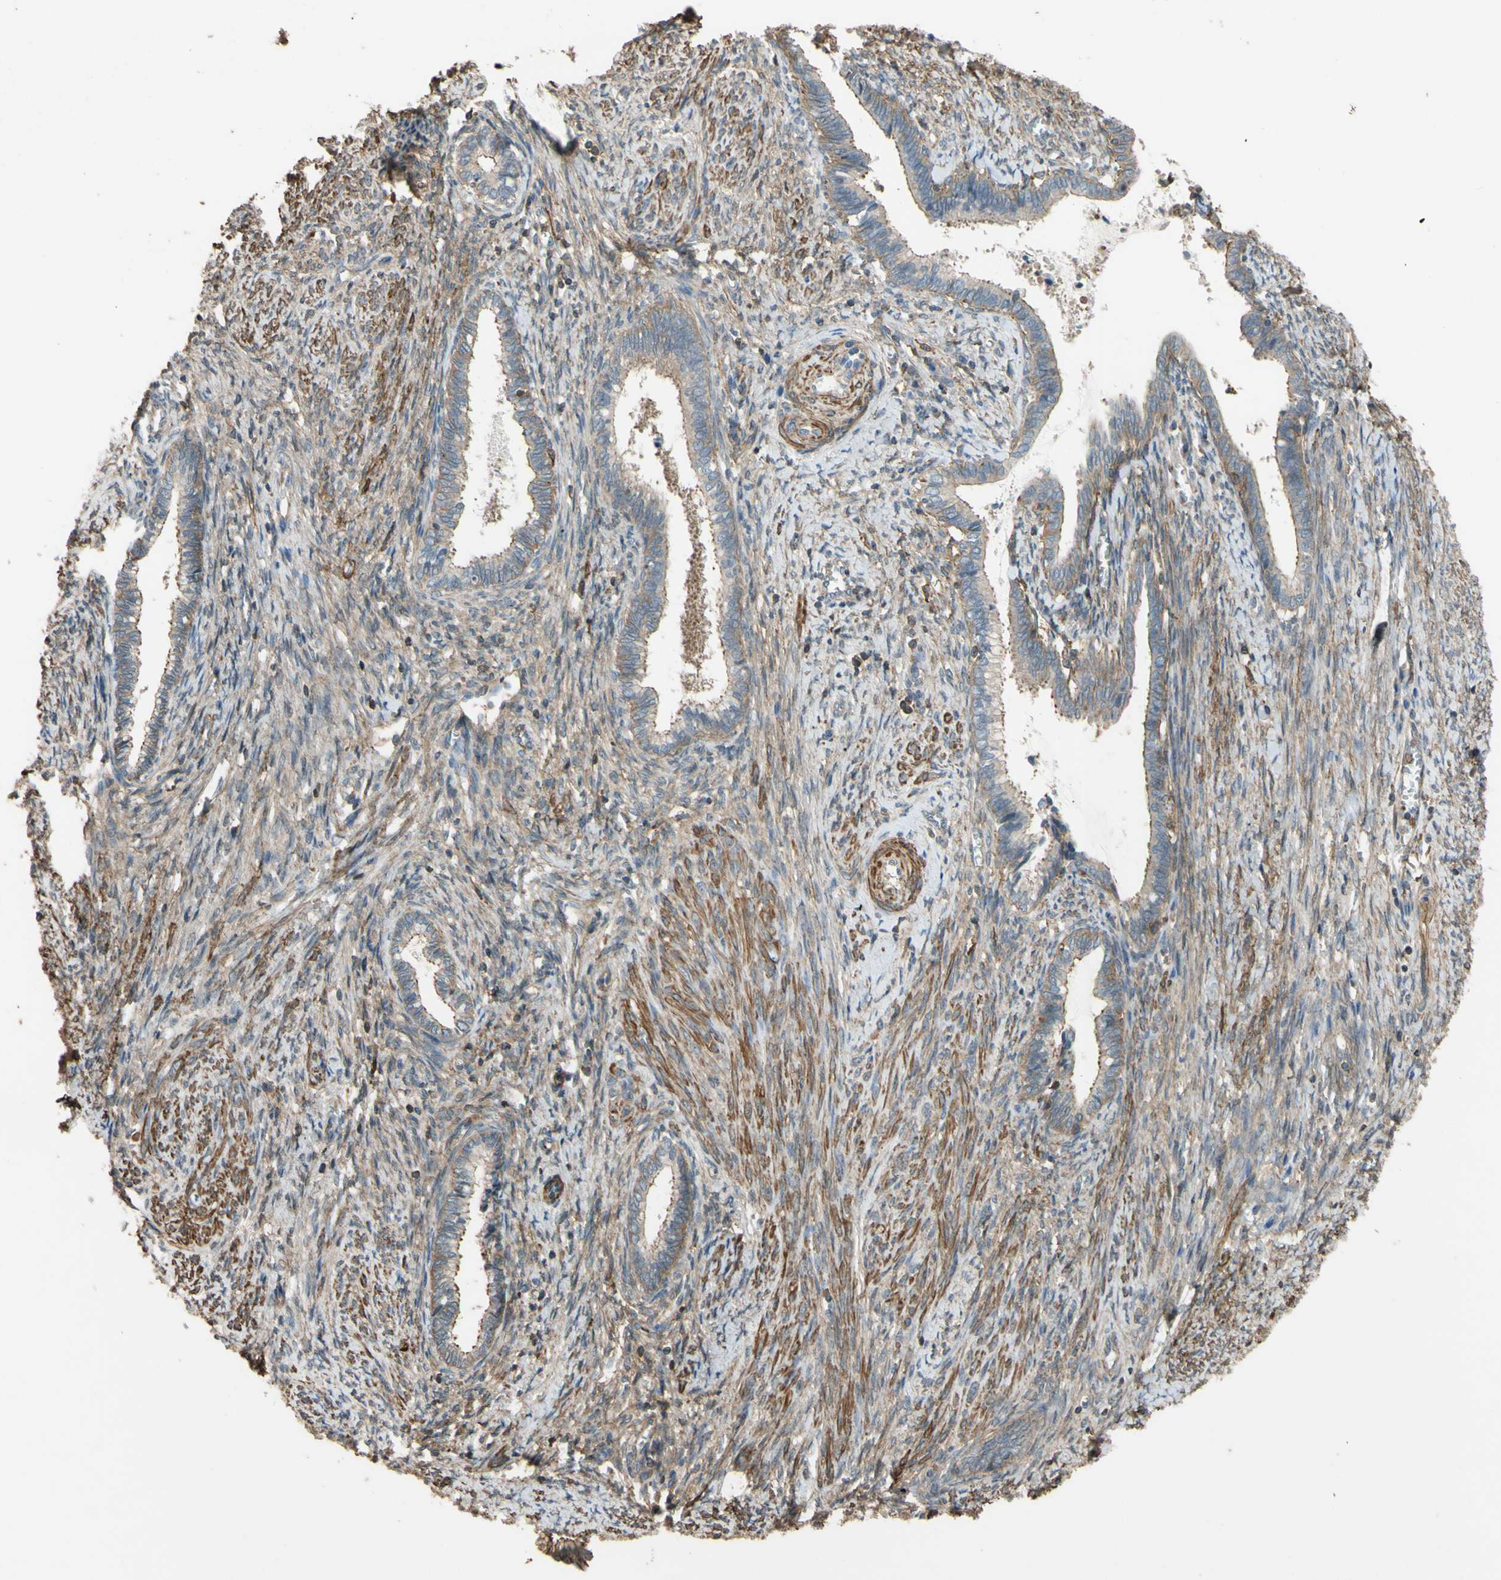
{"staining": {"intensity": "moderate", "quantity": "25%-75%", "location": "cytoplasmic/membranous"}, "tissue": "cervical cancer", "cell_type": "Tumor cells", "image_type": "cancer", "snomed": [{"axis": "morphology", "description": "Adenocarcinoma, NOS"}, {"axis": "topography", "description": "Cervix"}], "caption": "Human cervical cancer (adenocarcinoma) stained with a protein marker demonstrates moderate staining in tumor cells.", "gene": "ADD3", "patient": {"sex": "female", "age": 44}}